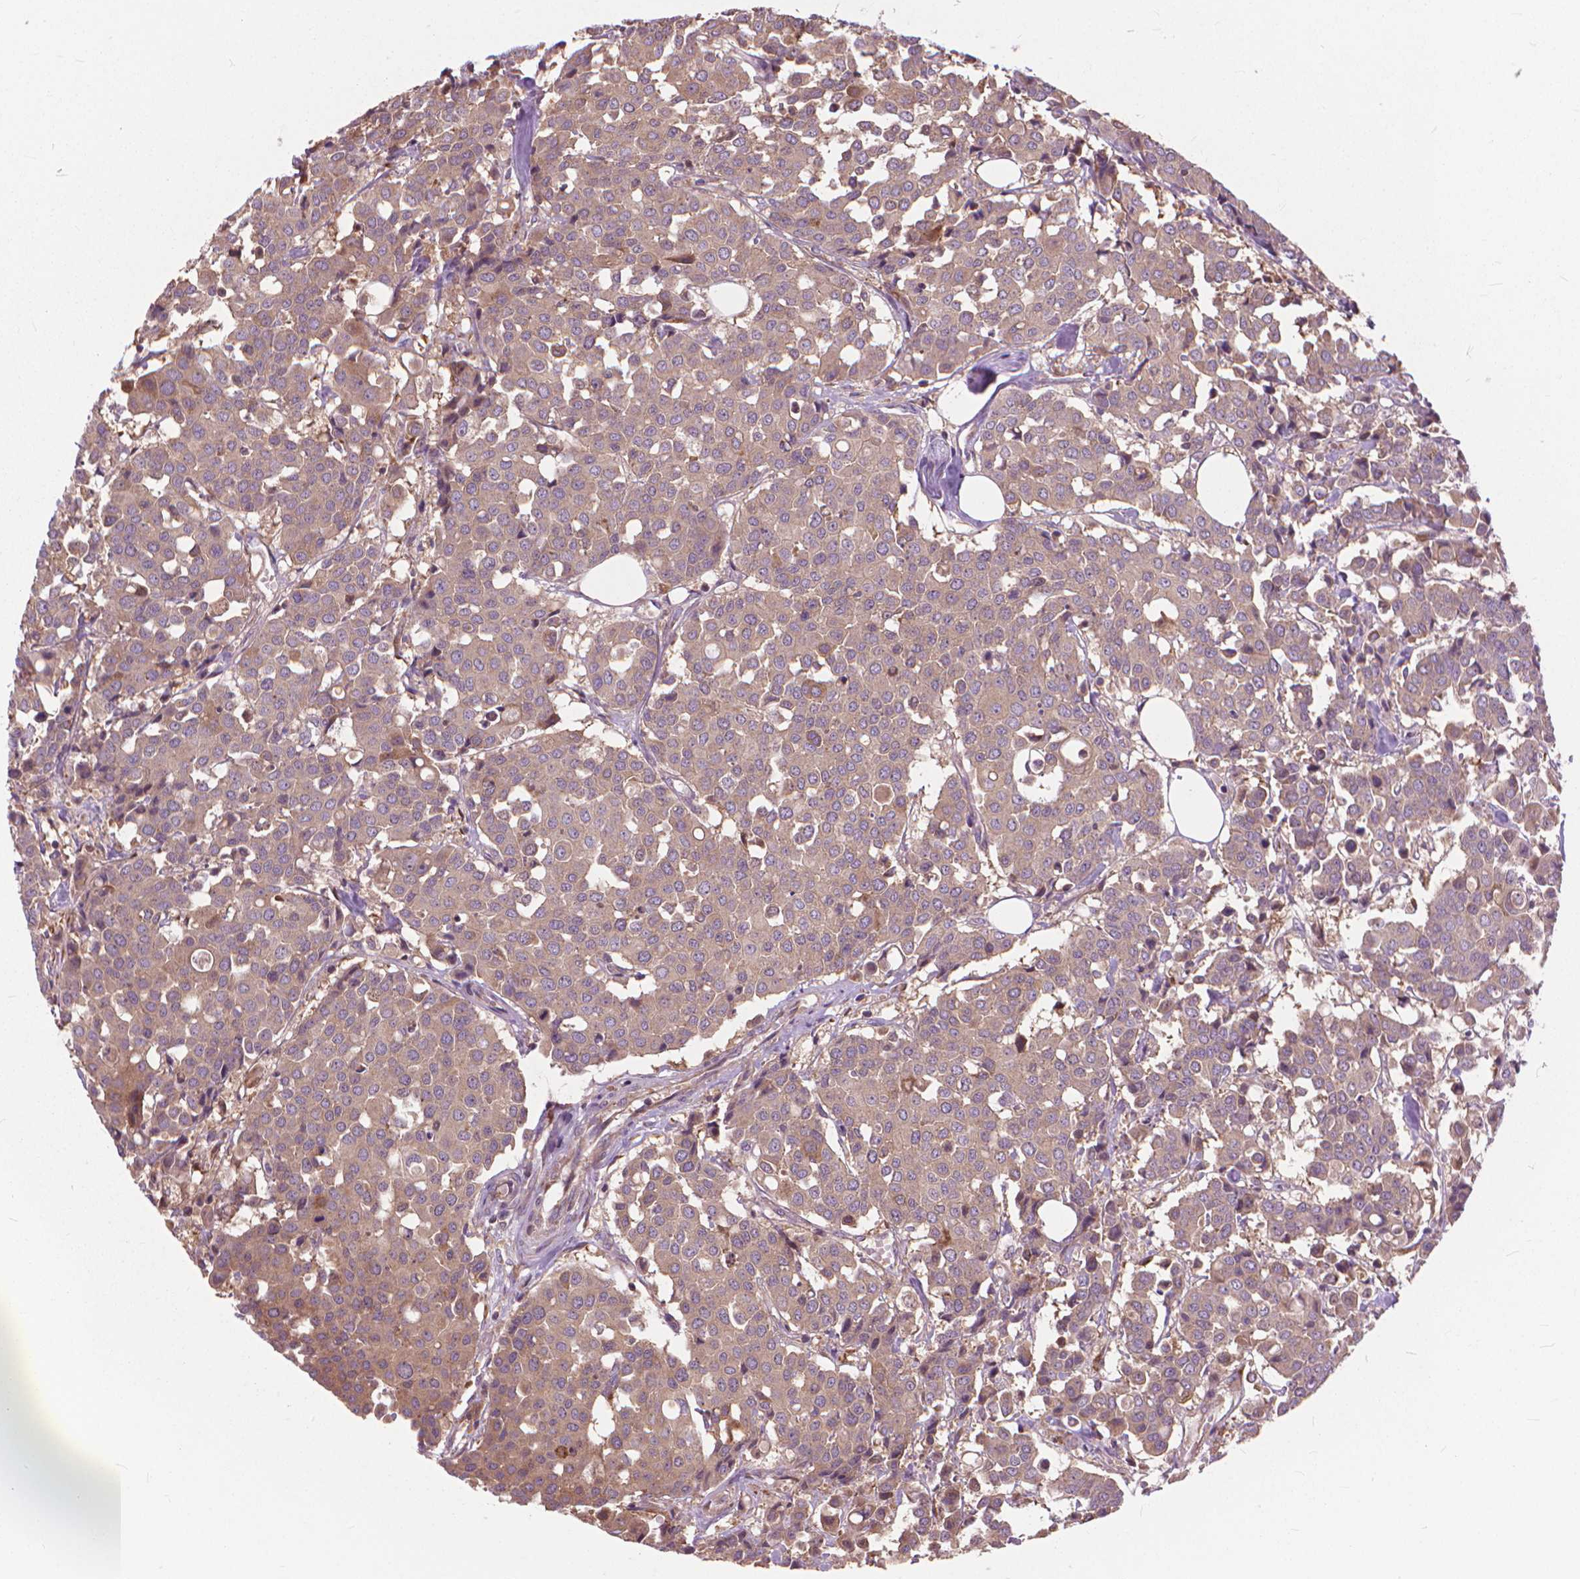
{"staining": {"intensity": "moderate", "quantity": ">75%", "location": "cytoplasmic/membranous"}, "tissue": "carcinoid", "cell_type": "Tumor cells", "image_type": "cancer", "snomed": [{"axis": "morphology", "description": "Carcinoid, malignant, NOS"}, {"axis": "topography", "description": "Colon"}], "caption": "The histopathology image reveals immunohistochemical staining of carcinoid (malignant). There is moderate cytoplasmic/membranous expression is appreciated in about >75% of tumor cells.", "gene": "NUDT1", "patient": {"sex": "male", "age": 81}}